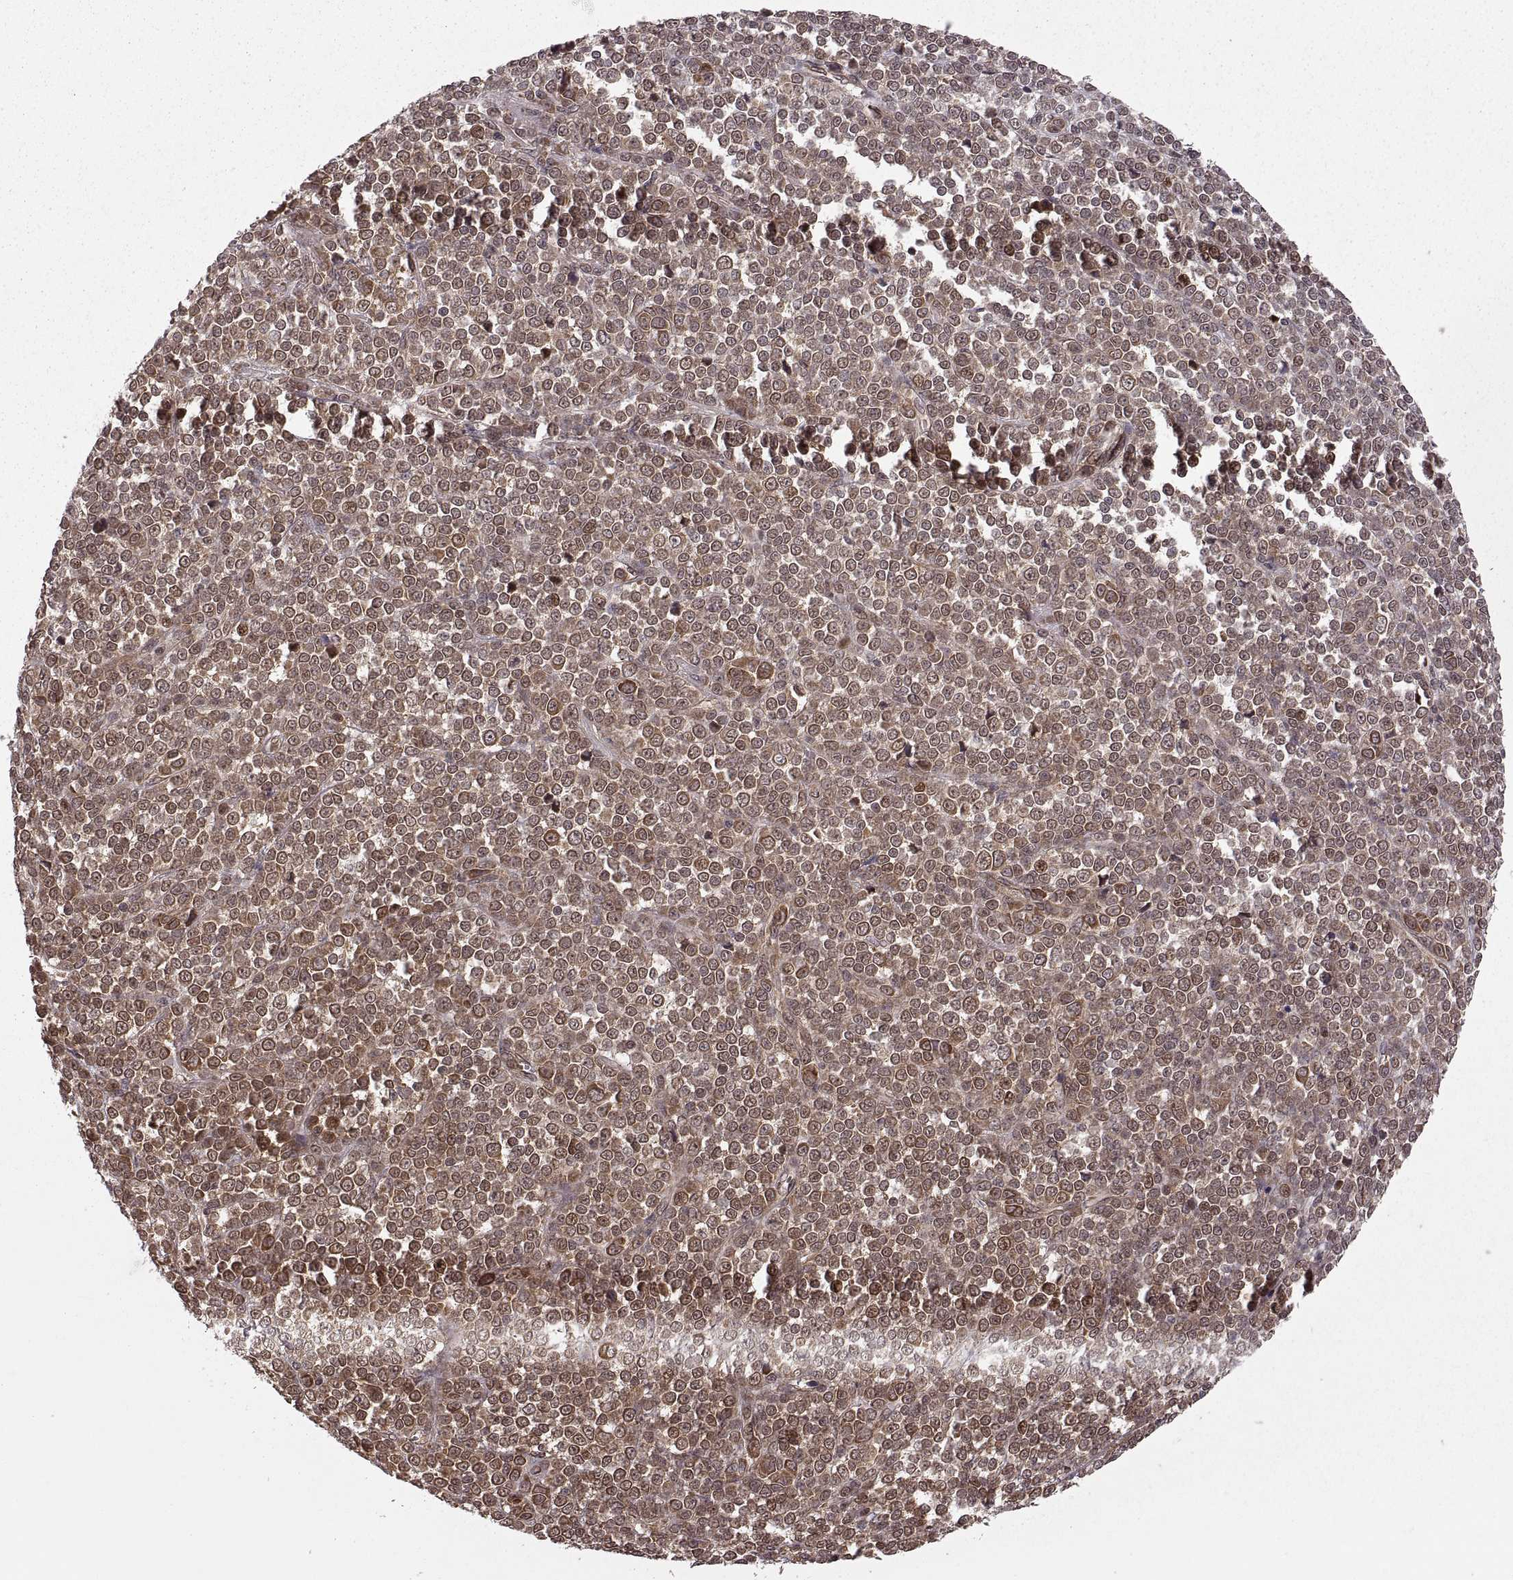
{"staining": {"intensity": "moderate", "quantity": ">75%", "location": "cytoplasmic/membranous"}, "tissue": "melanoma", "cell_type": "Tumor cells", "image_type": "cancer", "snomed": [{"axis": "morphology", "description": "Malignant melanoma, NOS"}, {"axis": "topography", "description": "Skin"}], "caption": "DAB (3,3'-diaminobenzidine) immunohistochemical staining of human melanoma demonstrates moderate cytoplasmic/membranous protein positivity in approximately >75% of tumor cells. The staining is performed using DAB brown chromogen to label protein expression. The nuclei are counter-stained blue using hematoxylin.", "gene": "DEDD", "patient": {"sex": "female", "age": 95}}